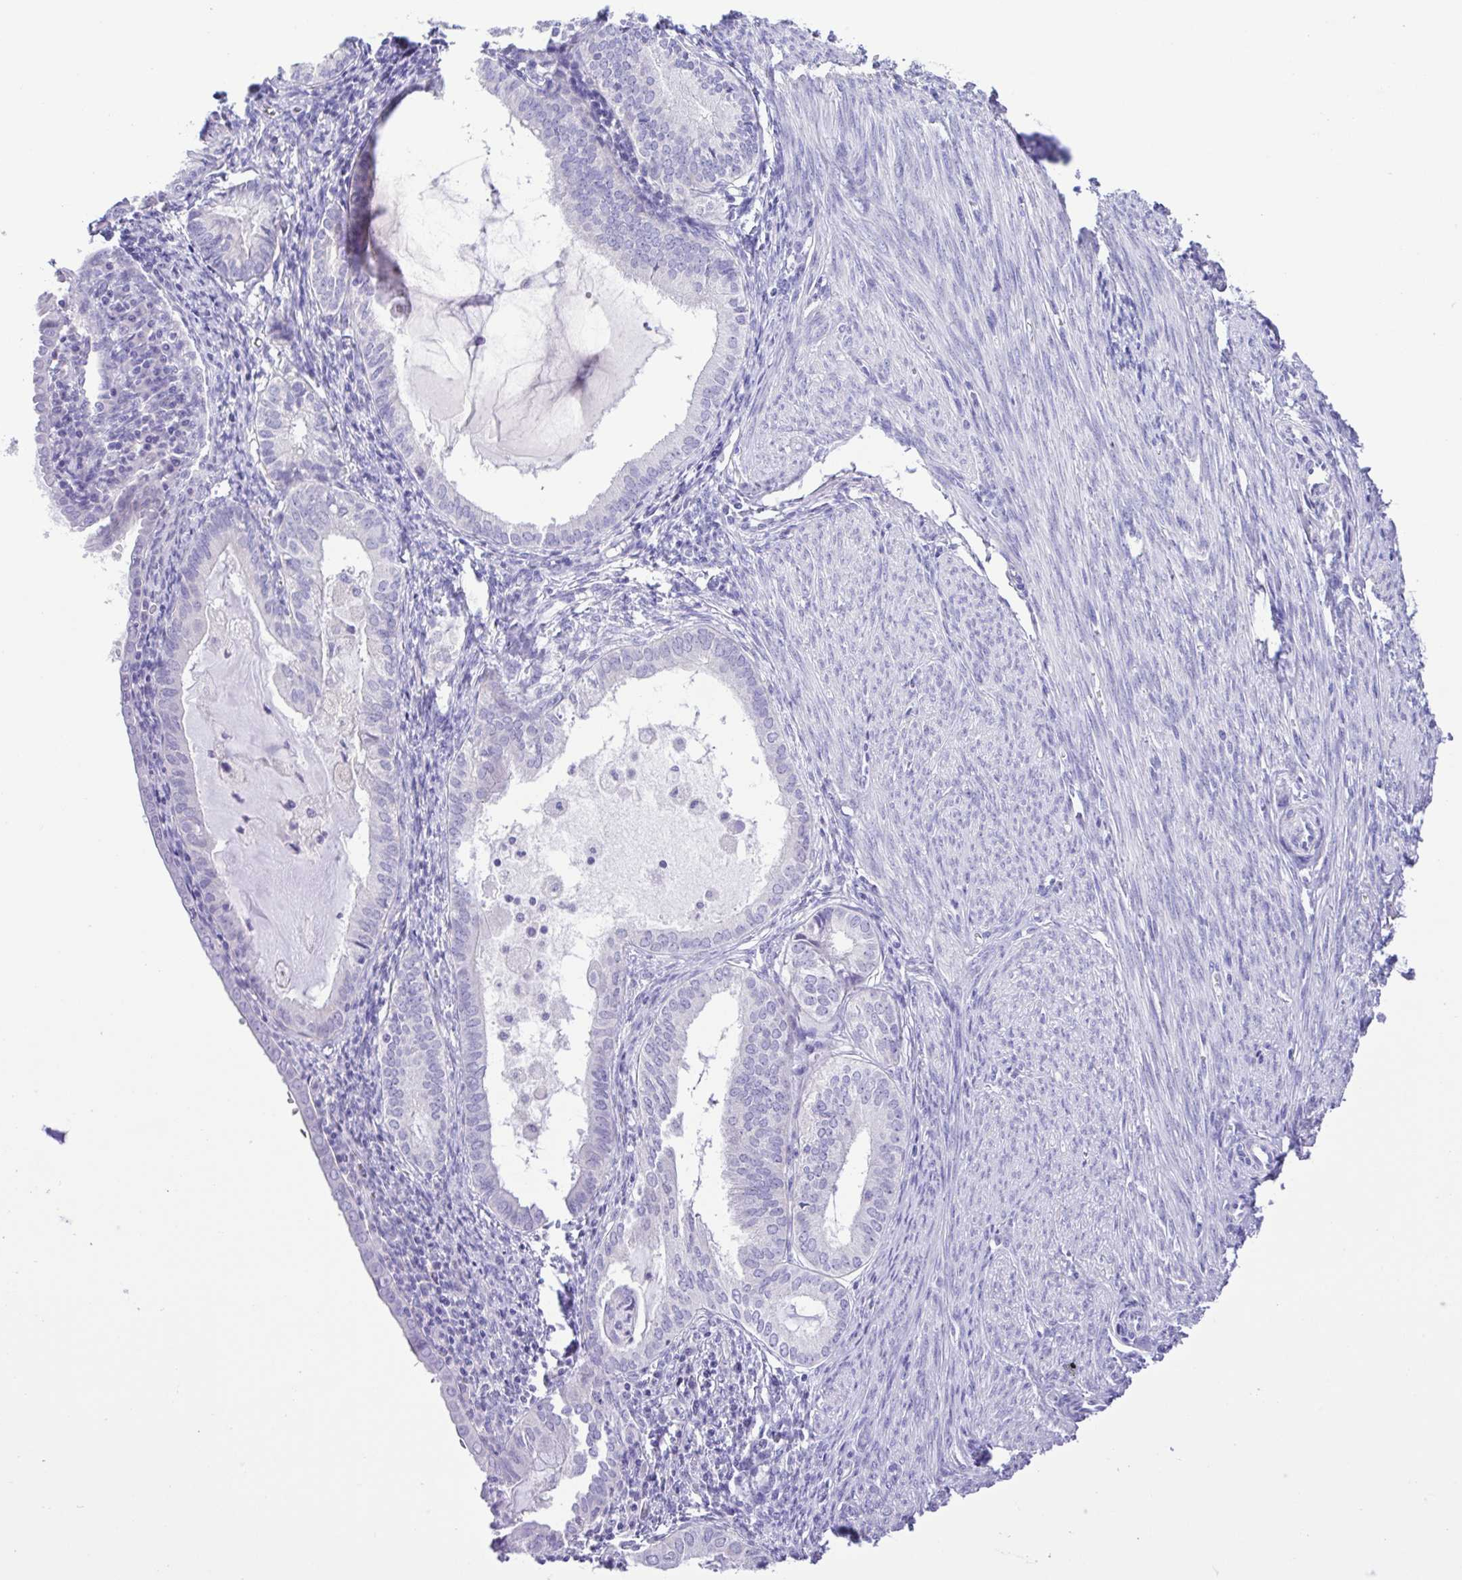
{"staining": {"intensity": "negative", "quantity": "none", "location": "none"}, "tissue": "endometrial cancer", "cell_type": "Tumor cells", "image_type": "cancer", "snomed": [{"axis": "morphology", "description": "Carcinoma, NOS"}, {"axis": "topography", "description": "Endometrium"}], "caption": "Tumor cells show no significant staining in endometrial carcinoma. Brightfield microscopy of IHC stained with DAB (3,3'-diaminobenzidine) (brown) and hematoxylin (blue), captured at high magnification.", "gene": "CD72", "patient": {"sex": "female", "age": 62}}